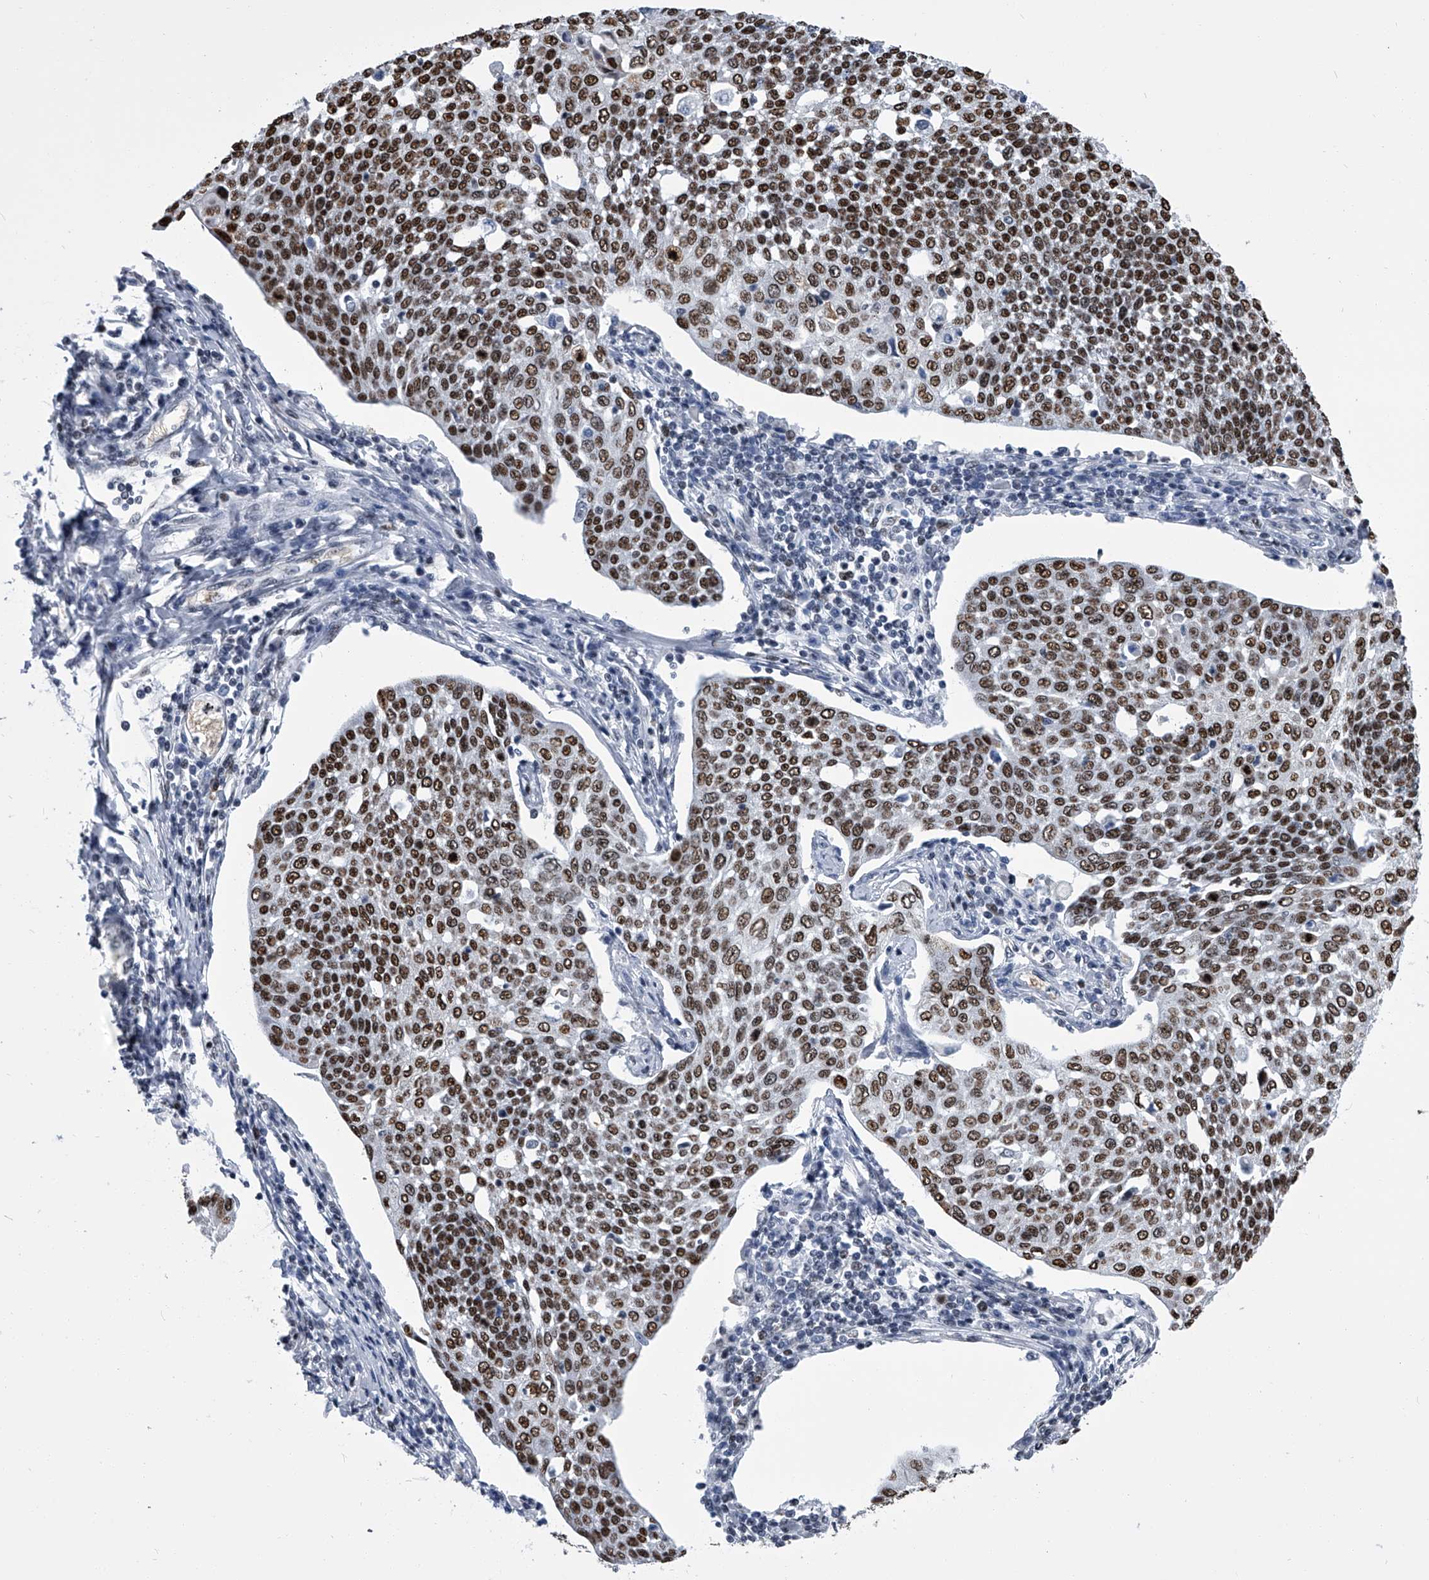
{"staining": {"intensity": "strong", "quantity": ">75%", "location": "nuclear"}, "tissue": "cervical cancer", "cell_type": "Tumor cells", "image_type": "cancer", "snomed": [{"axis": "morphology", "description": "Squamous cell carcinoma, NOS"}, {"axis": "topography", "description": "Cervix"}], "caption": "Strong nuclear positivity for a protein is identified in approximately >75% of tumor cells of cervical cancer using immunohistochemistry (IHC).", "gene": "SIM2", "patient": {"sex": "female", "age": 34}}